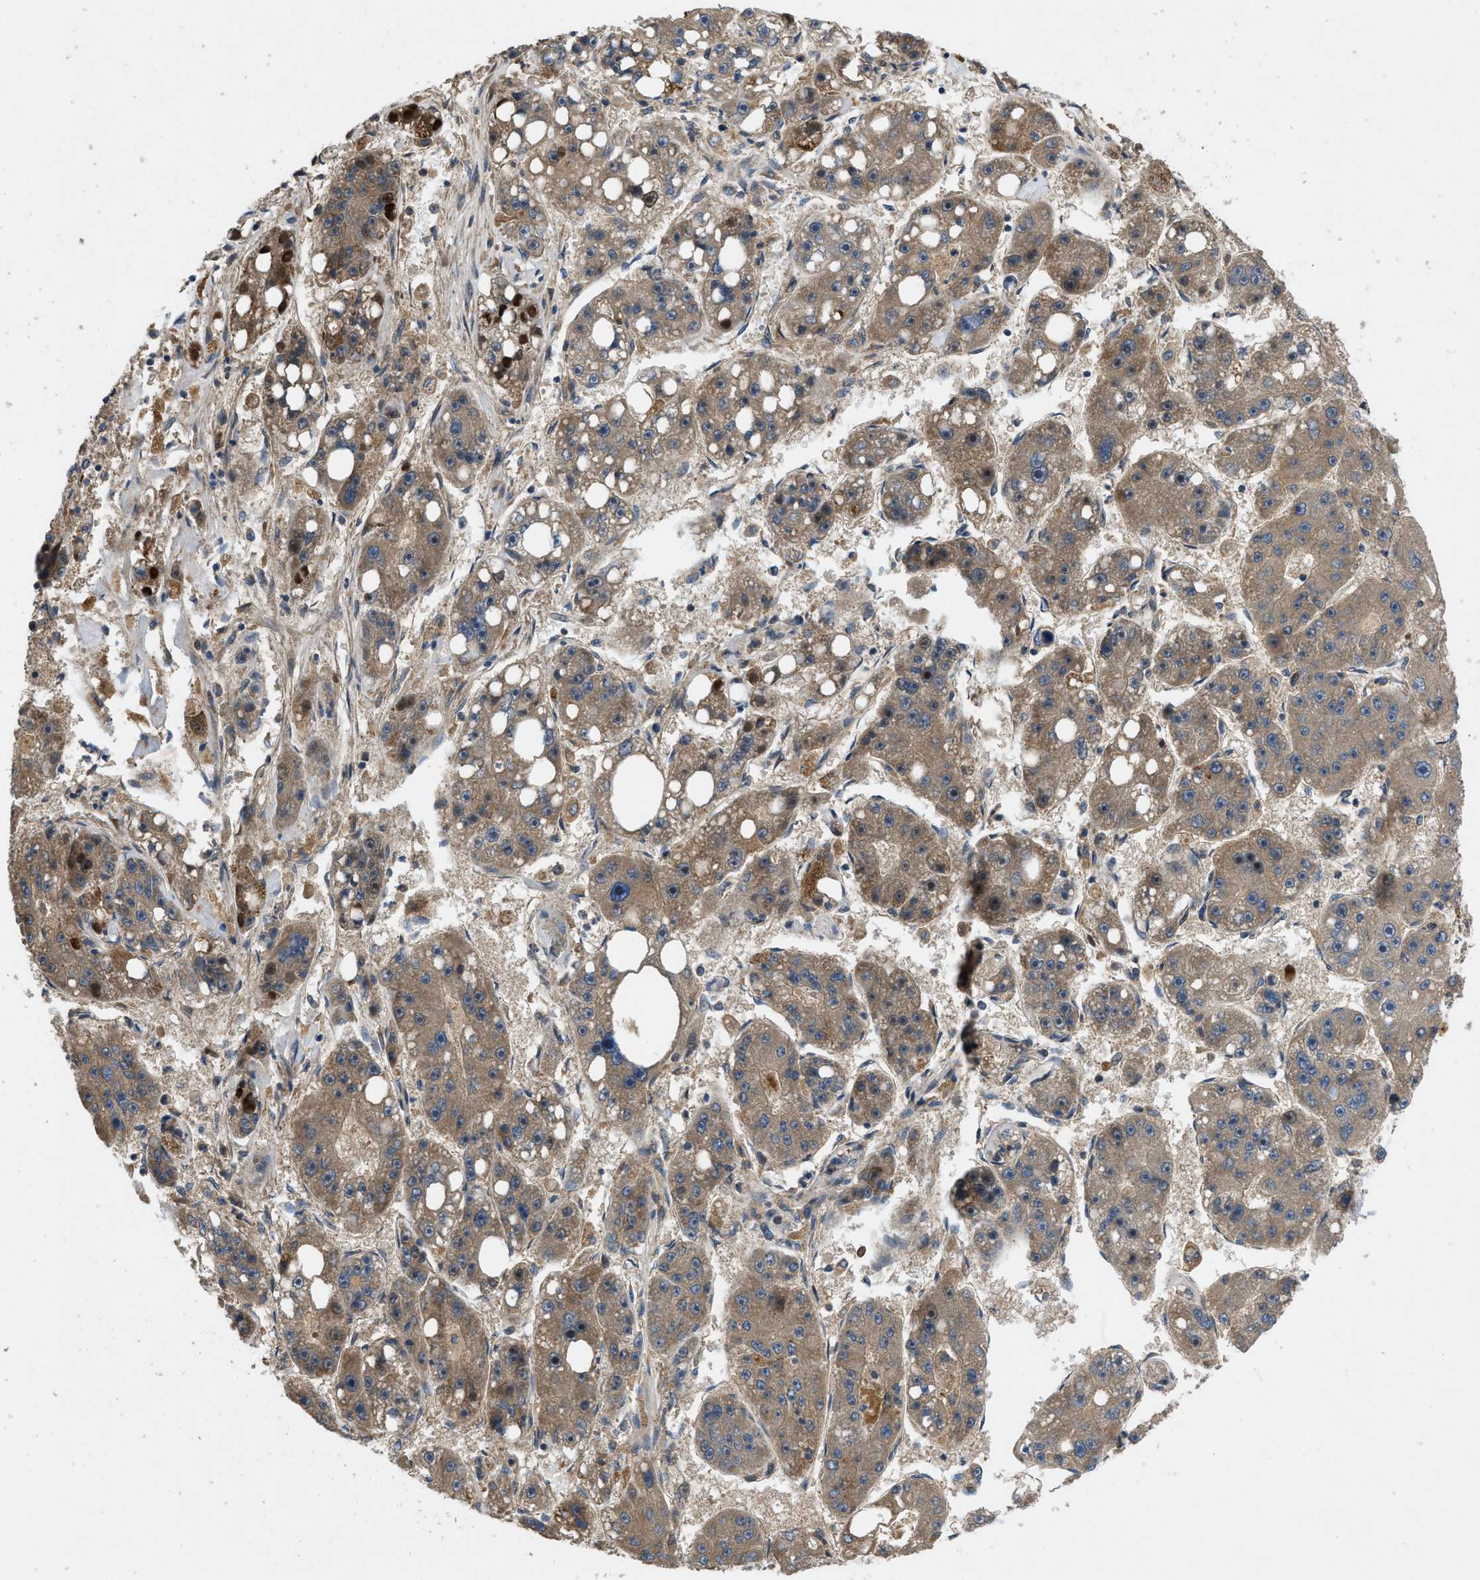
{"staining": {"intensity": "weak", "quantity": ">75%", "location": "cytoplasmic/membranous"}, "tissue": "liver cancer", "cell_type": "Tumor cells", "image_type": "cancer", "snomed": [{"axis": "morphology", "description": "Carcinoma, Hepatocellular, NOS"}, {"axis": "topography", "description": "Liver"}], "caption": "Liver cancer (hepatocellular carcinoma) stained with DAB (3,3'-diaminobenzidine) immunohistochemistry reveals low levels of weak cytoplasmic/membranous staining in about >75% of tumor cells. (DAB (3,3'-diaminobenzidine) IHC, brown staining for protein, blue staining for nuclei).", "gene": "CNNM3", "patient": {"sex": "female", "age": 61}}